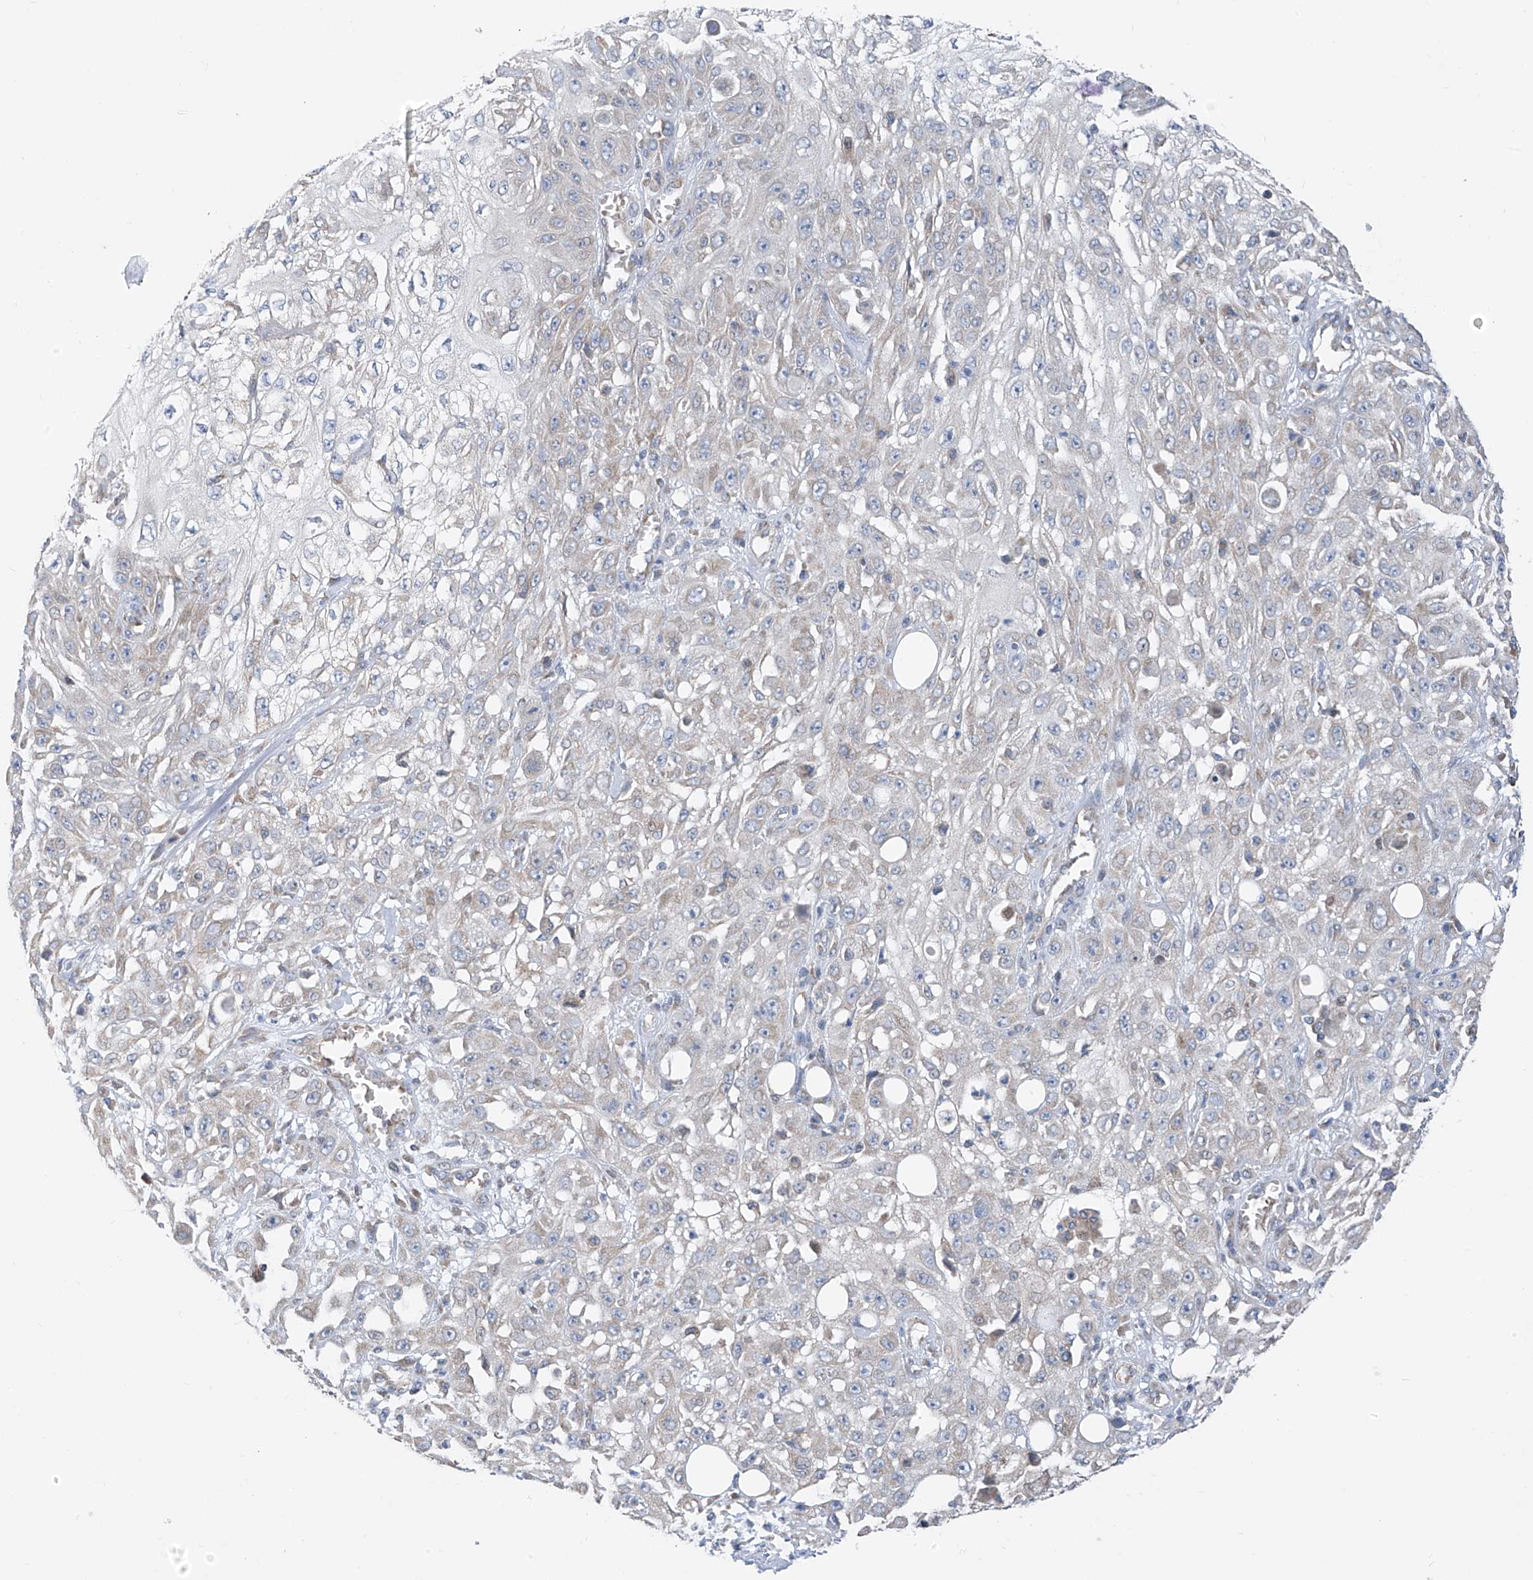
{"staining": {"intensity": "negative", "quantity": "none", "location": "none"}, "tissue": "skin cancer", "cell_type": "Tumor cells", "image_type": "cancer", "snomed": [{"axis": "morphology", "description": "Squamous cell carcinoma, NOS"}, {"axis": "morphology", "description": "Squamous cell carcinoma, metastatic, NOS"}, {"axis": "topography", "description": "Skin"}, {"axis": "topography", "description": "Lymph node"}], "caption": "IHC photomicrograph of neoplastic tissue: human metastatic squamous cell carcinoma (skin) stained with DAB (3,3'-diaminobenzidine) reveals no significant protein positivity in tumor cells. (DAB immunohistochemistry visualized using brightfield microscopy, high magnification).", "gene": "EOMES", "patient": {"sex": "male", "age": 75}}